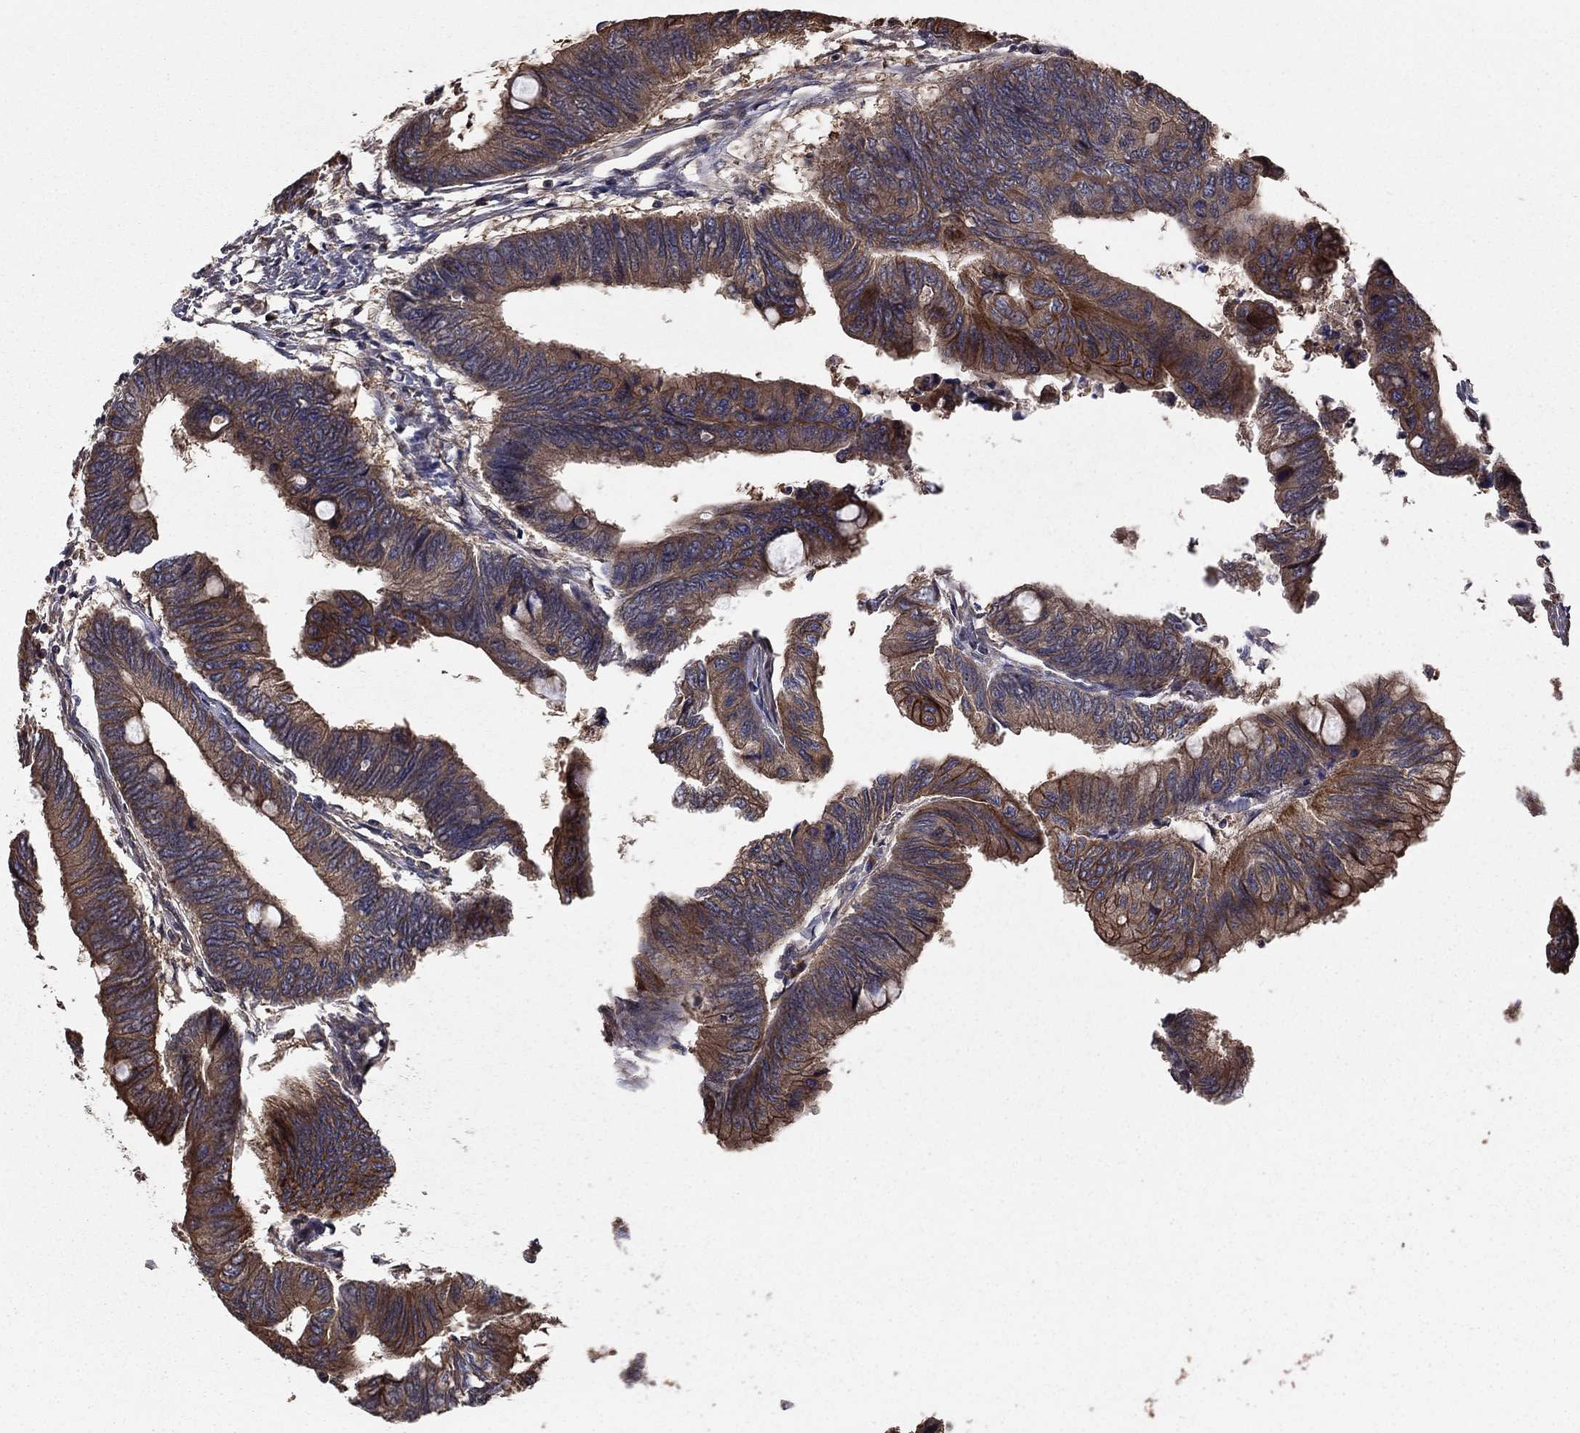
{"staining": {"intensity": "moderate", "quantity": ">75%", "location": "cytoplasmic/membranous"}, "tissue": "colorectal cancer", "cell_type": "Tumor cells", "image_type": "cancer", "snomed": [{"axis": "morphology", "description": "Normal tissue, NOS"}, {"axis": "morphology", "description": "Adenocarcinoma, NOS"}, {"axis": "topography", "description": "Rectum"}, {"axis": "topography", "description": "Peripheral nerve tissue"}], "caption": "Human colorectal adenocarcinoma stained with a brown dye exhibits moderate cytoplasmic/membranous positive expression in about >75% of tumor cells.", "gene": "BABAM2", "patient": {"sex": "male", "age": 92}}